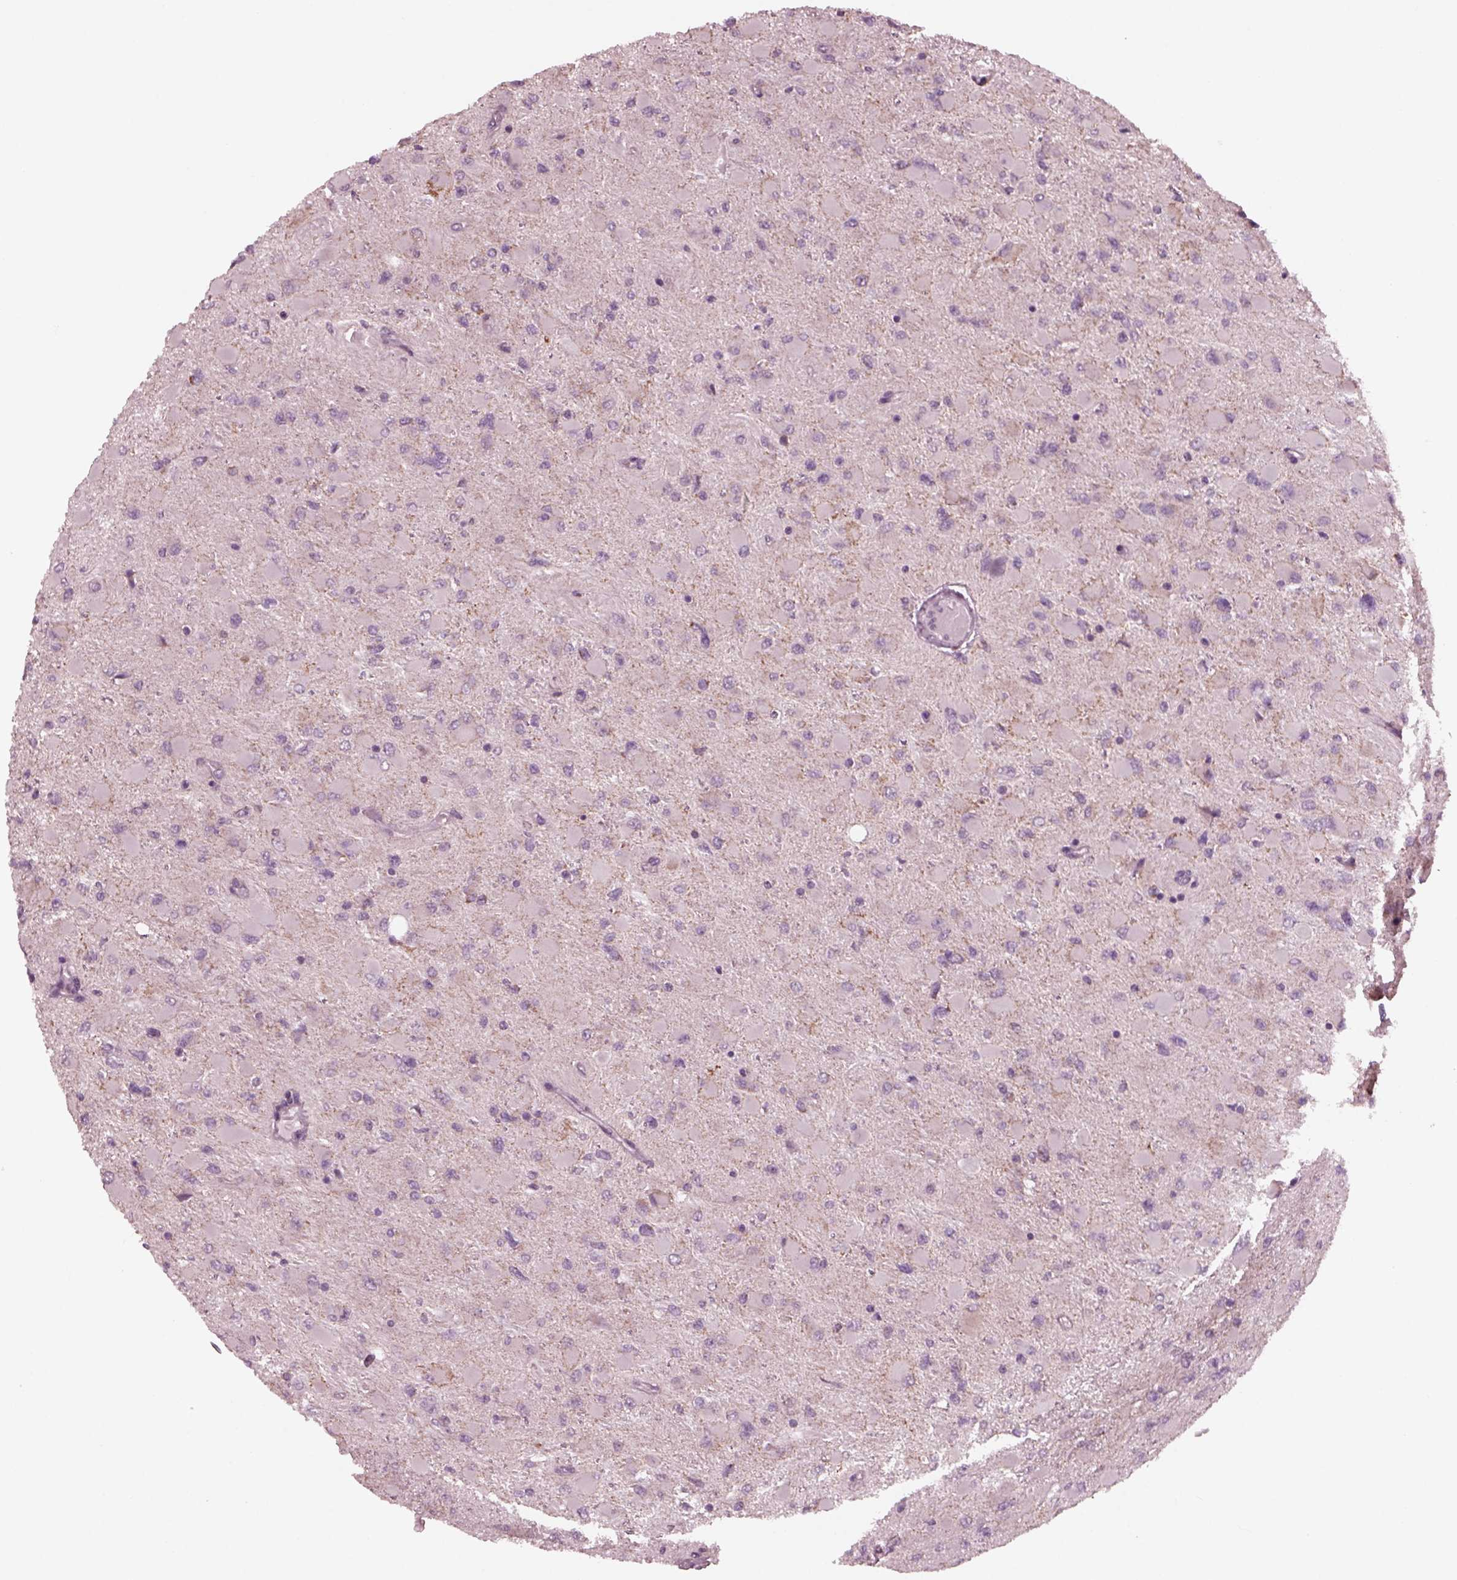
{"staining": {"intensity": "negative", "quantity": "none", "location": "none"}, "tissue": "glioma", "cell_type": "Tumor cells", "image_type": "cancer", "snomed": [{"axis": "morphology", "description": "Glioma, malignant, High grade"}, {"axis": "topography", "description": "Cerebral cortex"}], "caption": "Immunohistochemical staining of human glioma reveals no significant expression in tumor cells.", "gene": "CELSR3", "patient": {"sex": "female", "age": 36}}